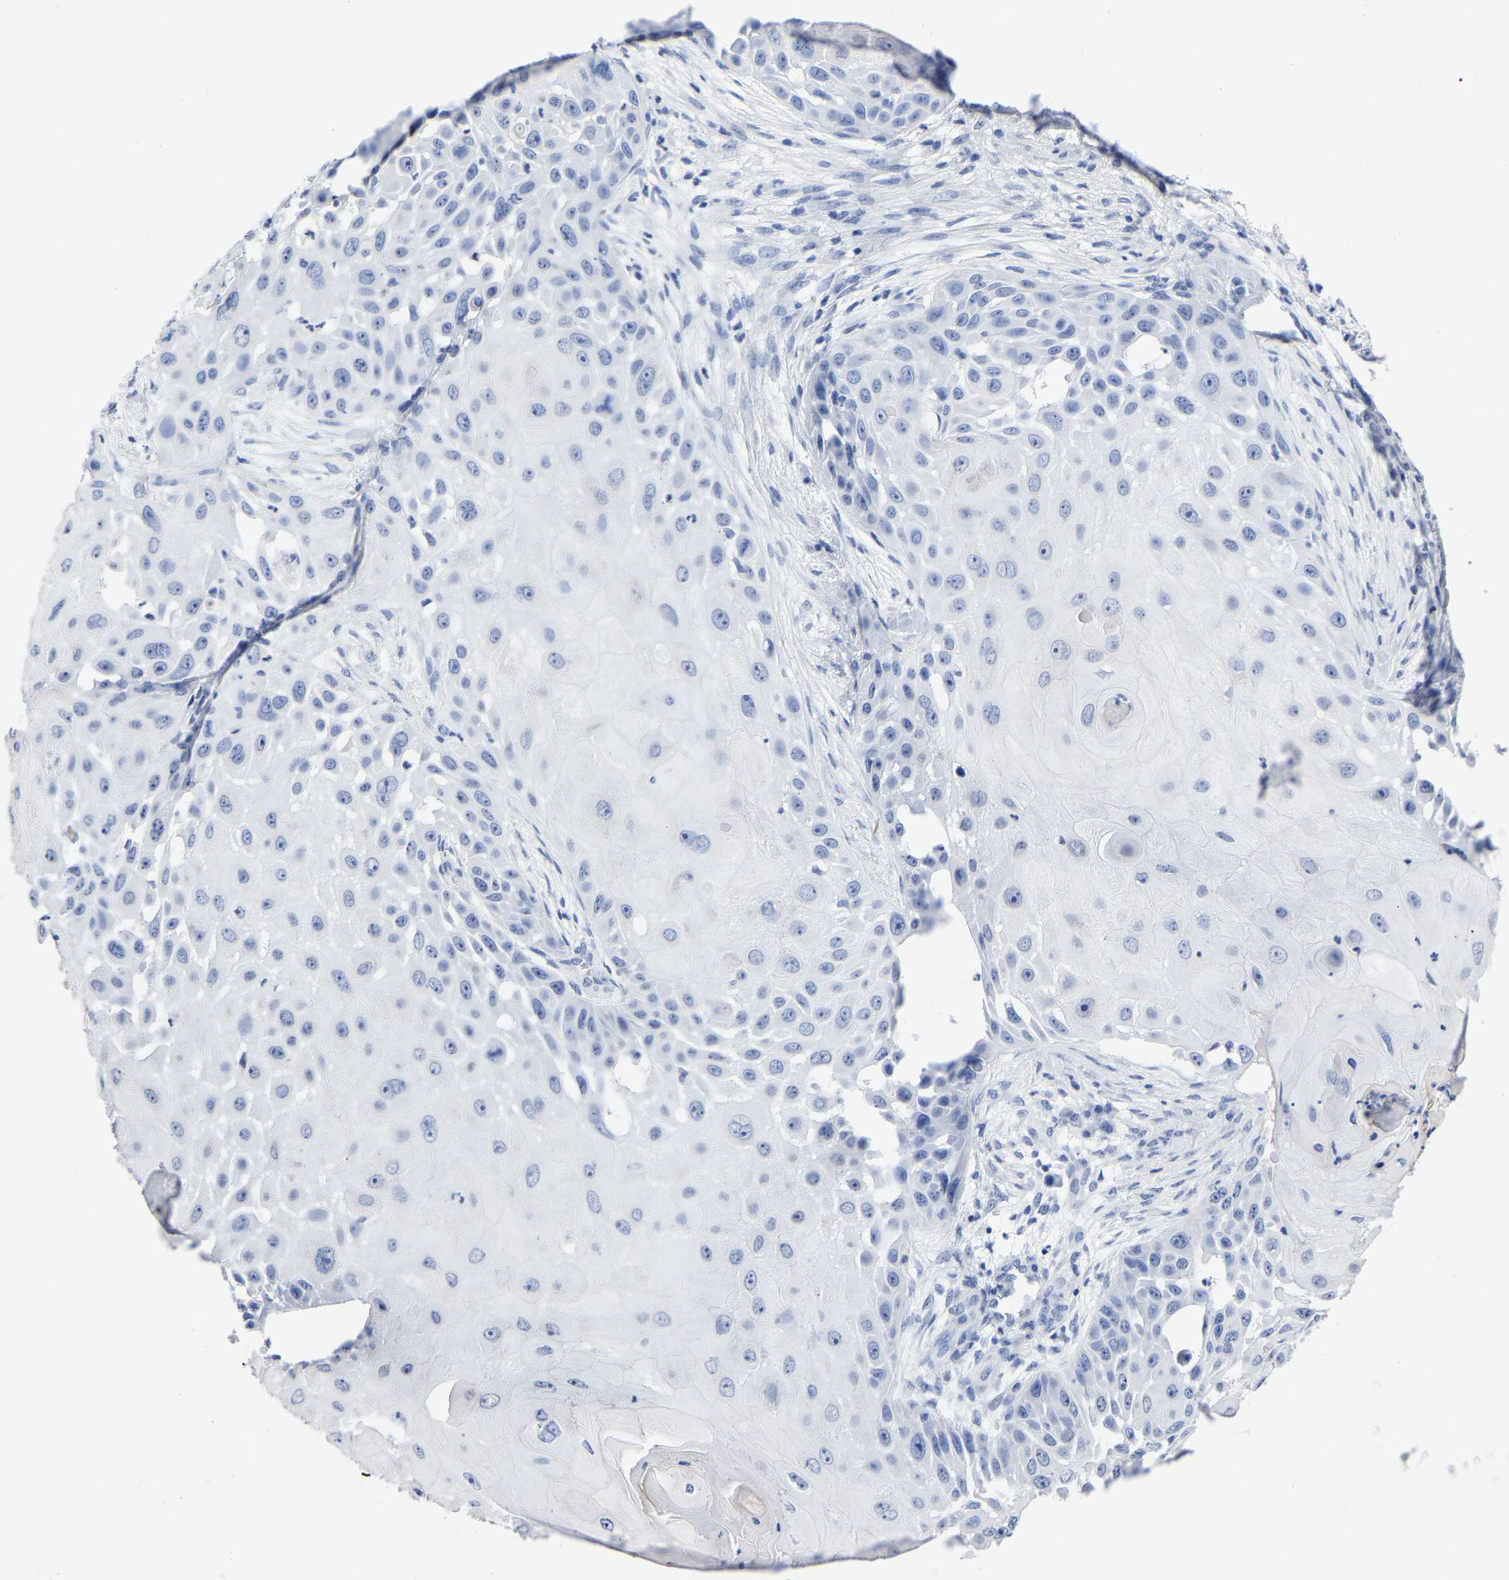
{"staining": {"intensity": "negative", "quantity": "none", "location": "none"}, "tissue": "skin cancer", "cell_type": "Tumor cells", "image_type": "cancer", "snomed": [{"axis": "morphology", "description": "Squamous cell carcinoma, NOS"}, {"axis": "topography", "description": "Skin"}], "caption": "Immunohistochemistry of human skin cancer exhibits no expression in tumor cells. (Immunohistochemistry (ihc), brightfield microscopy, high magnification).", "gene": "ANXA13", "patient": {"sex": "female", "age": 44}}